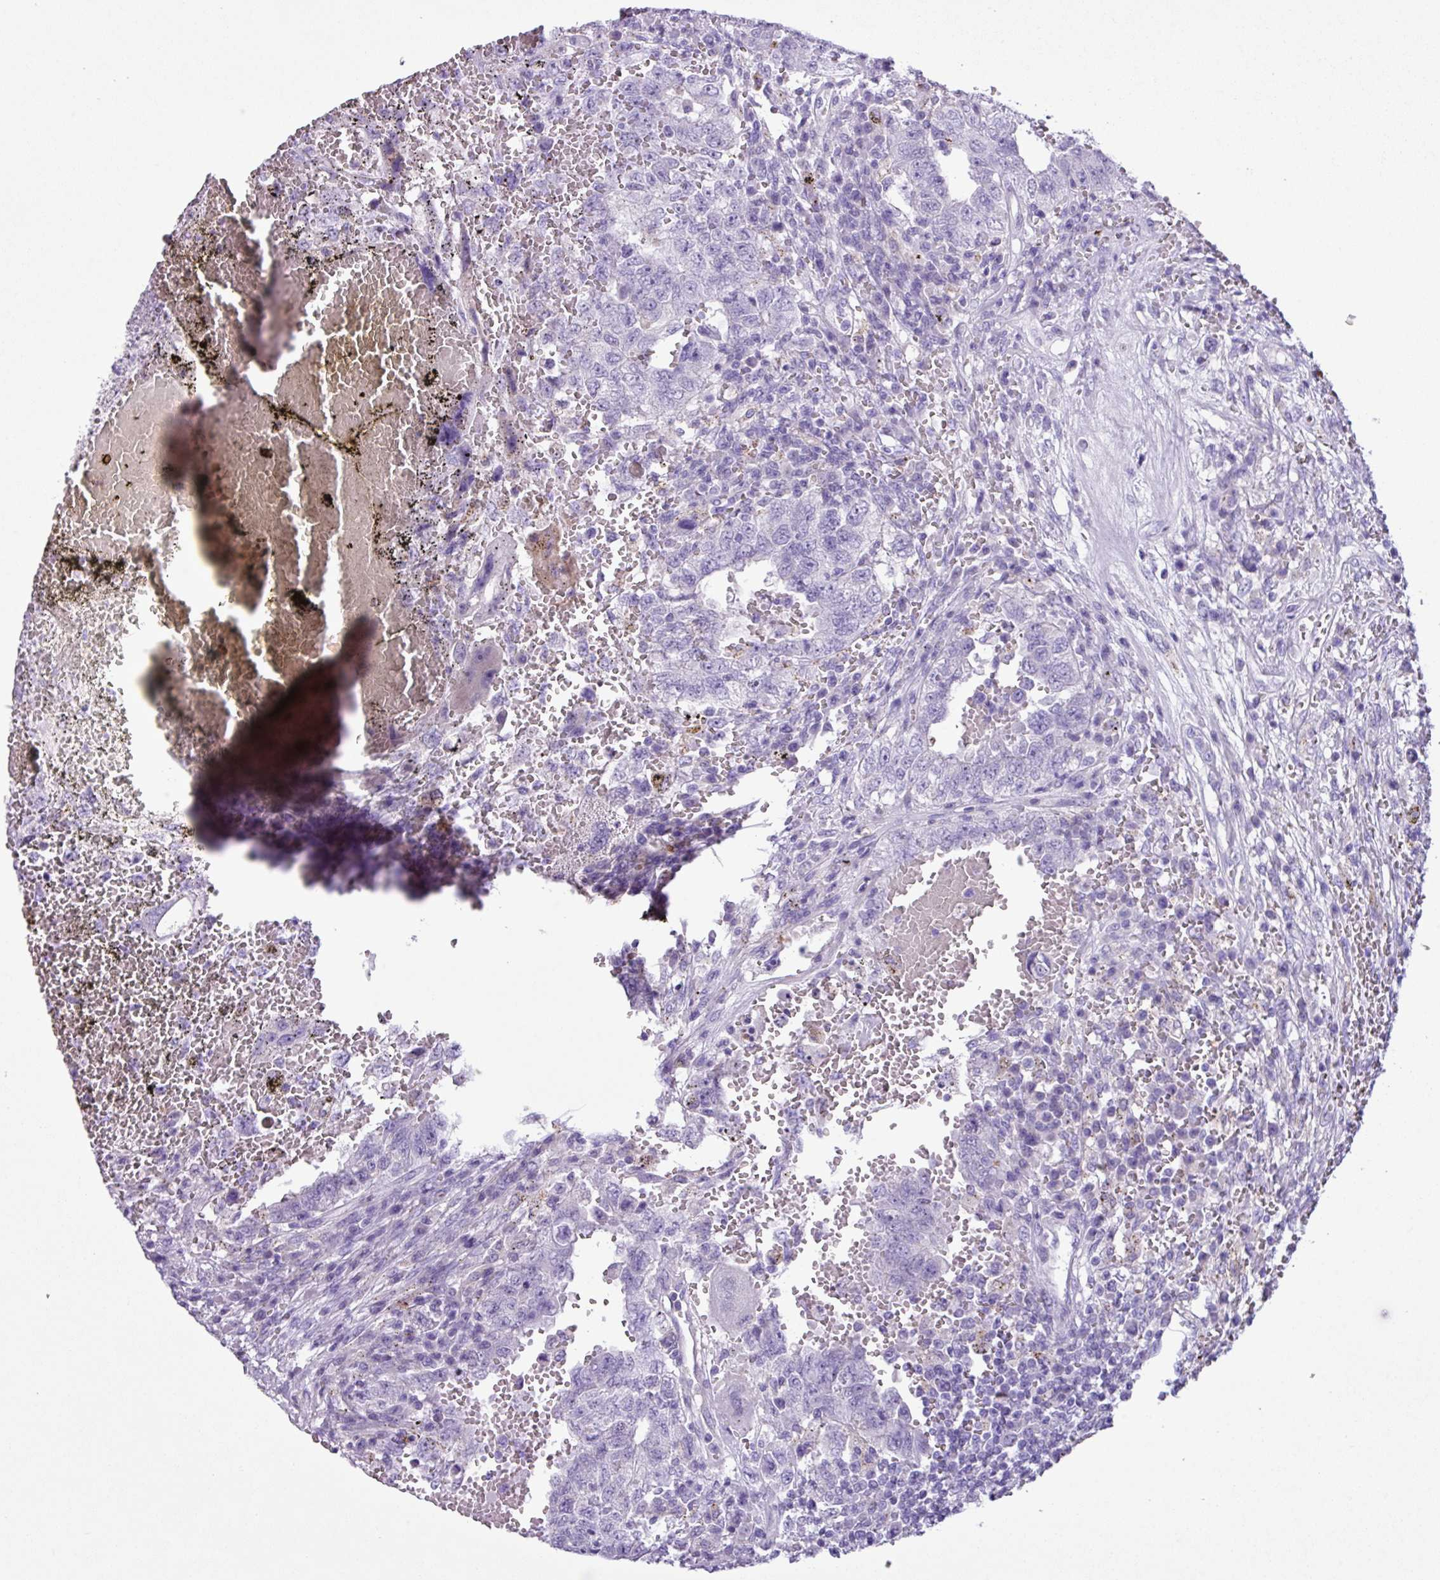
{"staining": {"intensity": "negative", "quantity": "none", "location": "none"}, "tissue": "testis cancer", "cell_type": "Tumor cells", "image_type": "cancer", "snomed": [{"axis": "morphology", "description": "Carcinoma, Embryonal, NOS"}, {"axis": "topography", "description": "Testis"}], "caption": "There is no significant positivity in tumor cells of embryonal carcinoma (testis).", "gene": "CYSTM1", "patient": {"sex": "male", "age": 26}}